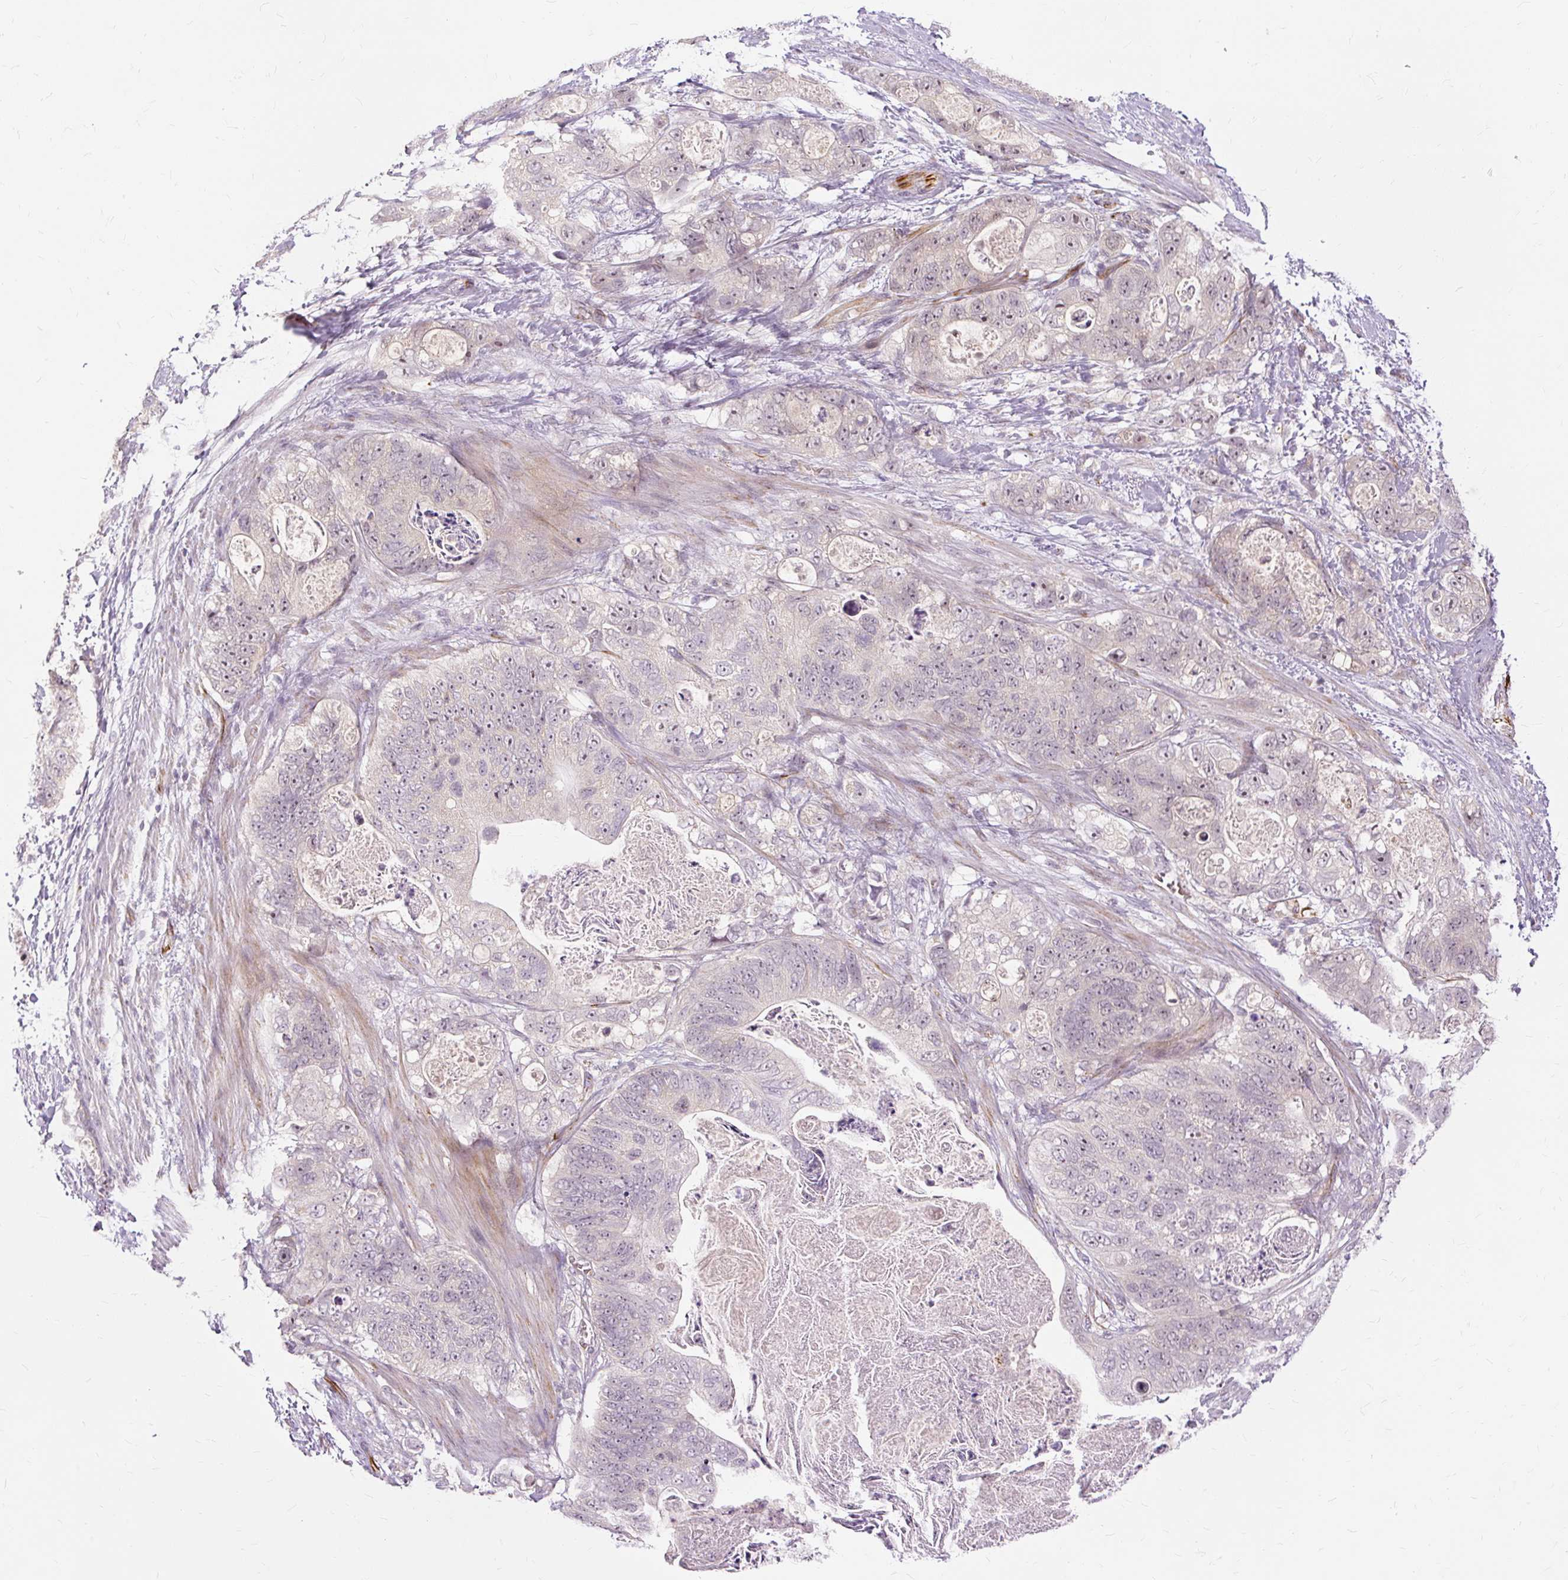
{"staining": {"intensity": "weak", "quantity": "<25%", "location": "nuclear"}, "tissue": "stomach cancer", "cell_type": "Tumor cells", "image_type": "cancer", "snomed": [{"axis": "morphology", "description": "Normal tissue, NOS"}, {"axis": "morphology", "description": "Adenocarcinoma, NOS"}, {"axis": "topography", "description": "Stomach"}], "caption": "Tumor cells are negative for protein expression in human stomach cancer (adenocarcinoma).", "gene": "MMACHC", "patient": {"sex": "female", "age": 89}}